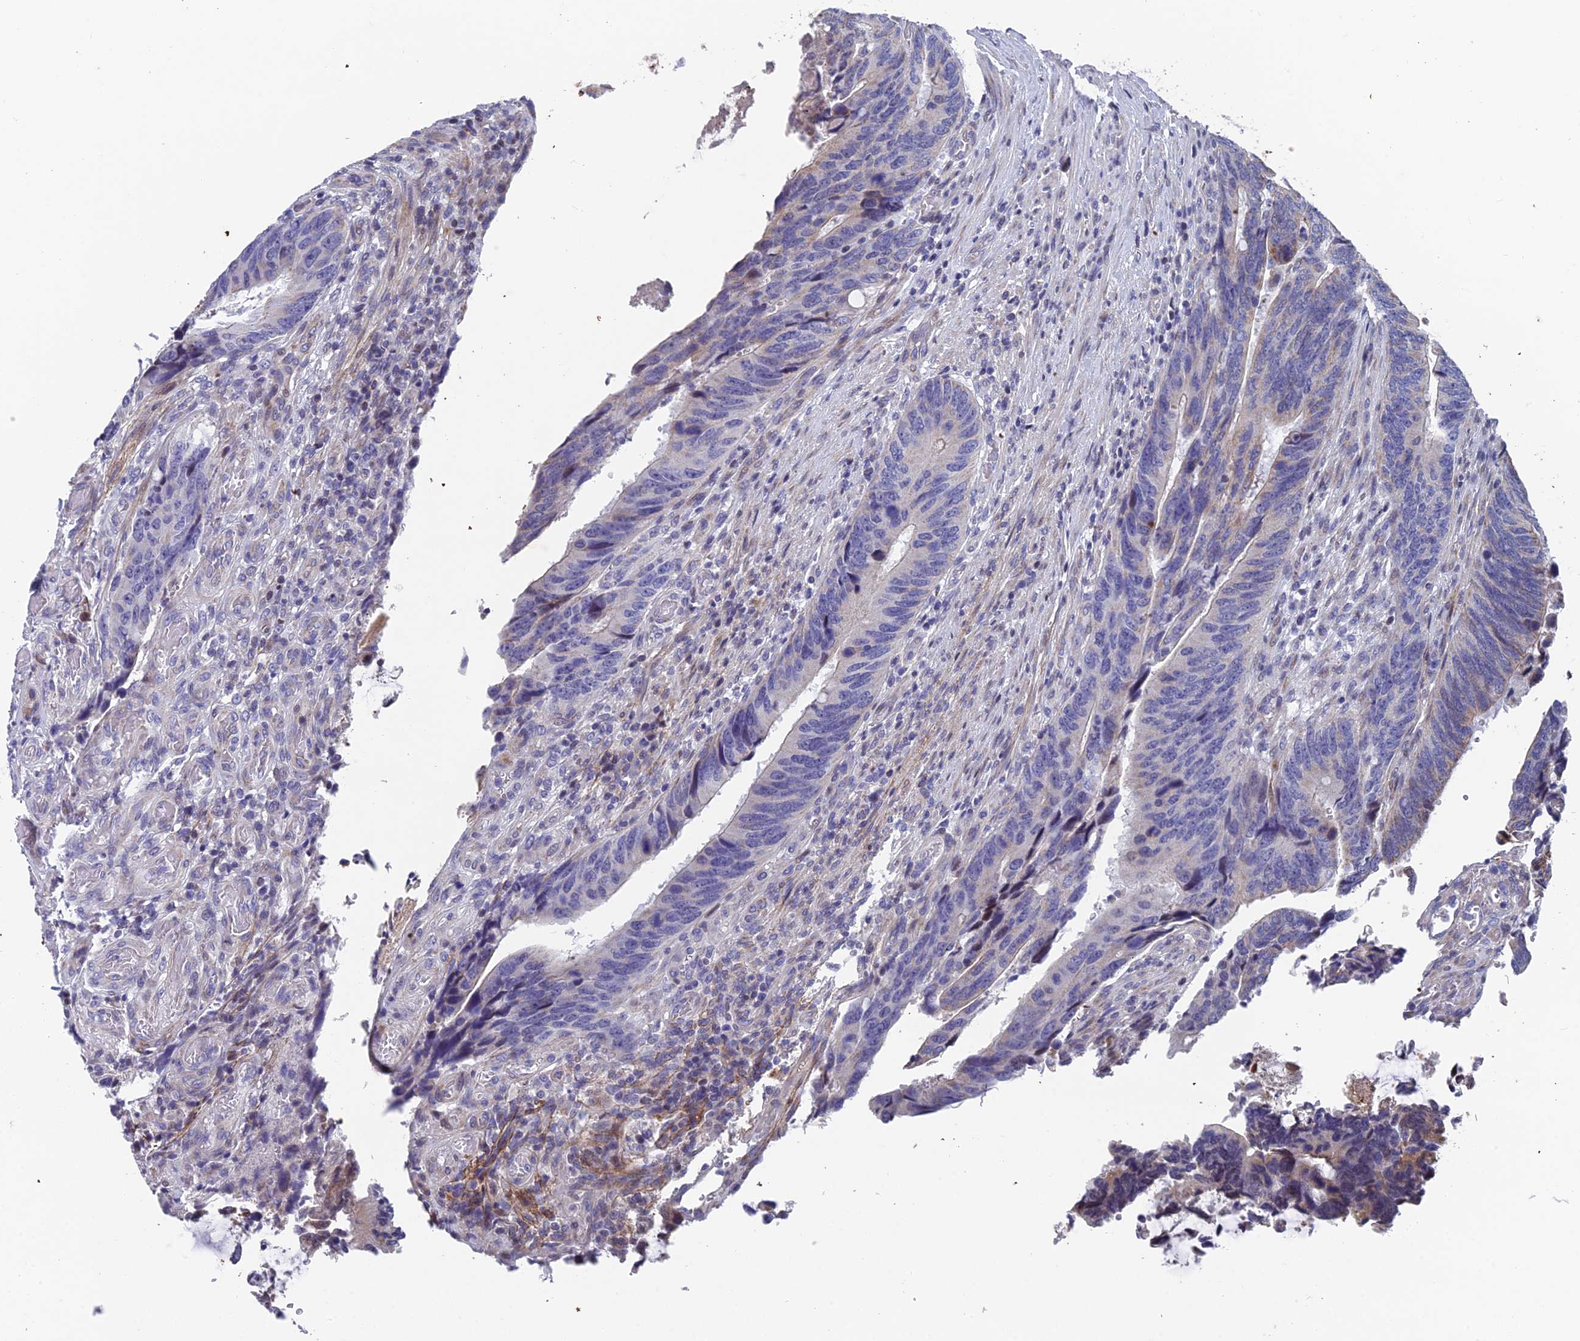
{"staining": {"intensity": "negative", "quantity": "none", "location": "none"}, "tissue": "colorectal cancer", "cell_type": "Tumor cells", "image_type": "cancer", "snomed": [{"axis": "morphology", "description": "Adenocarcinoma, NOS"}, {"axis": "topography", "description": "Colon"}], "caption": "Protein analysis of colorectal cancer (adenocarcinoma) reveals no significant staining in tumor cells.", "gene": "XKR9", "patient": {"sex": "male", "age": 87}}